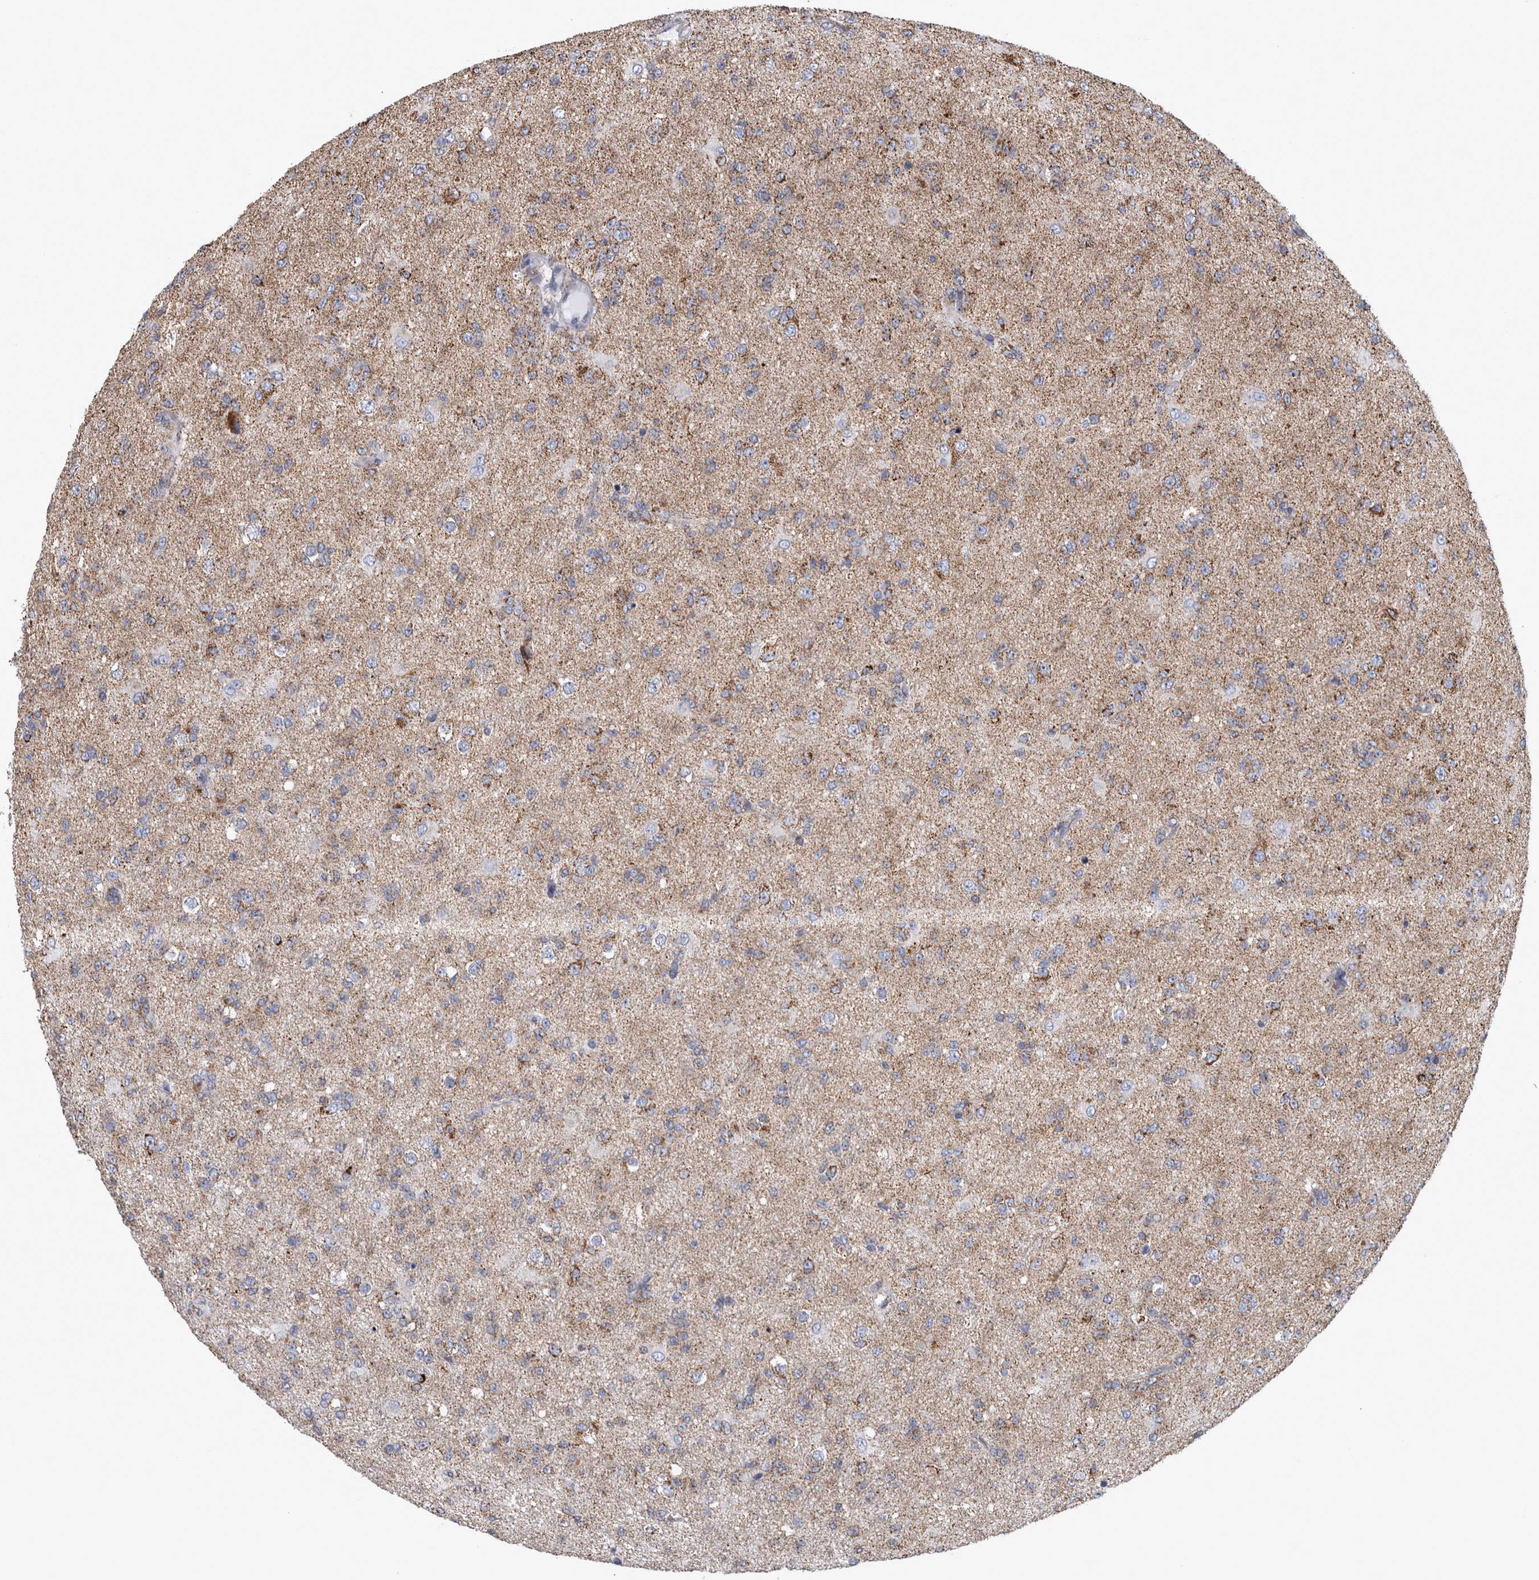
{"staining": {"intensity": "weak", "quantity": ">75%", "location": "cytoplasmic/membranous"}, "tissue": "glioma", "cell_type": "Tumor cells", "image_type": "cancer", "snomed": [{"axis": "morphology", "description": "Glioma, malignant, Low grade"}, {"axis": "topography", "description": "Brain"}], "caption": "Malignant glioma (low-grade) stained with DAB IHC exhibits low levels of weak cytoplasmic/membranous positivity in about >75% of tumor cells.", "gene": "MDH2", "patient": {"sex": "male", "age": 65}}